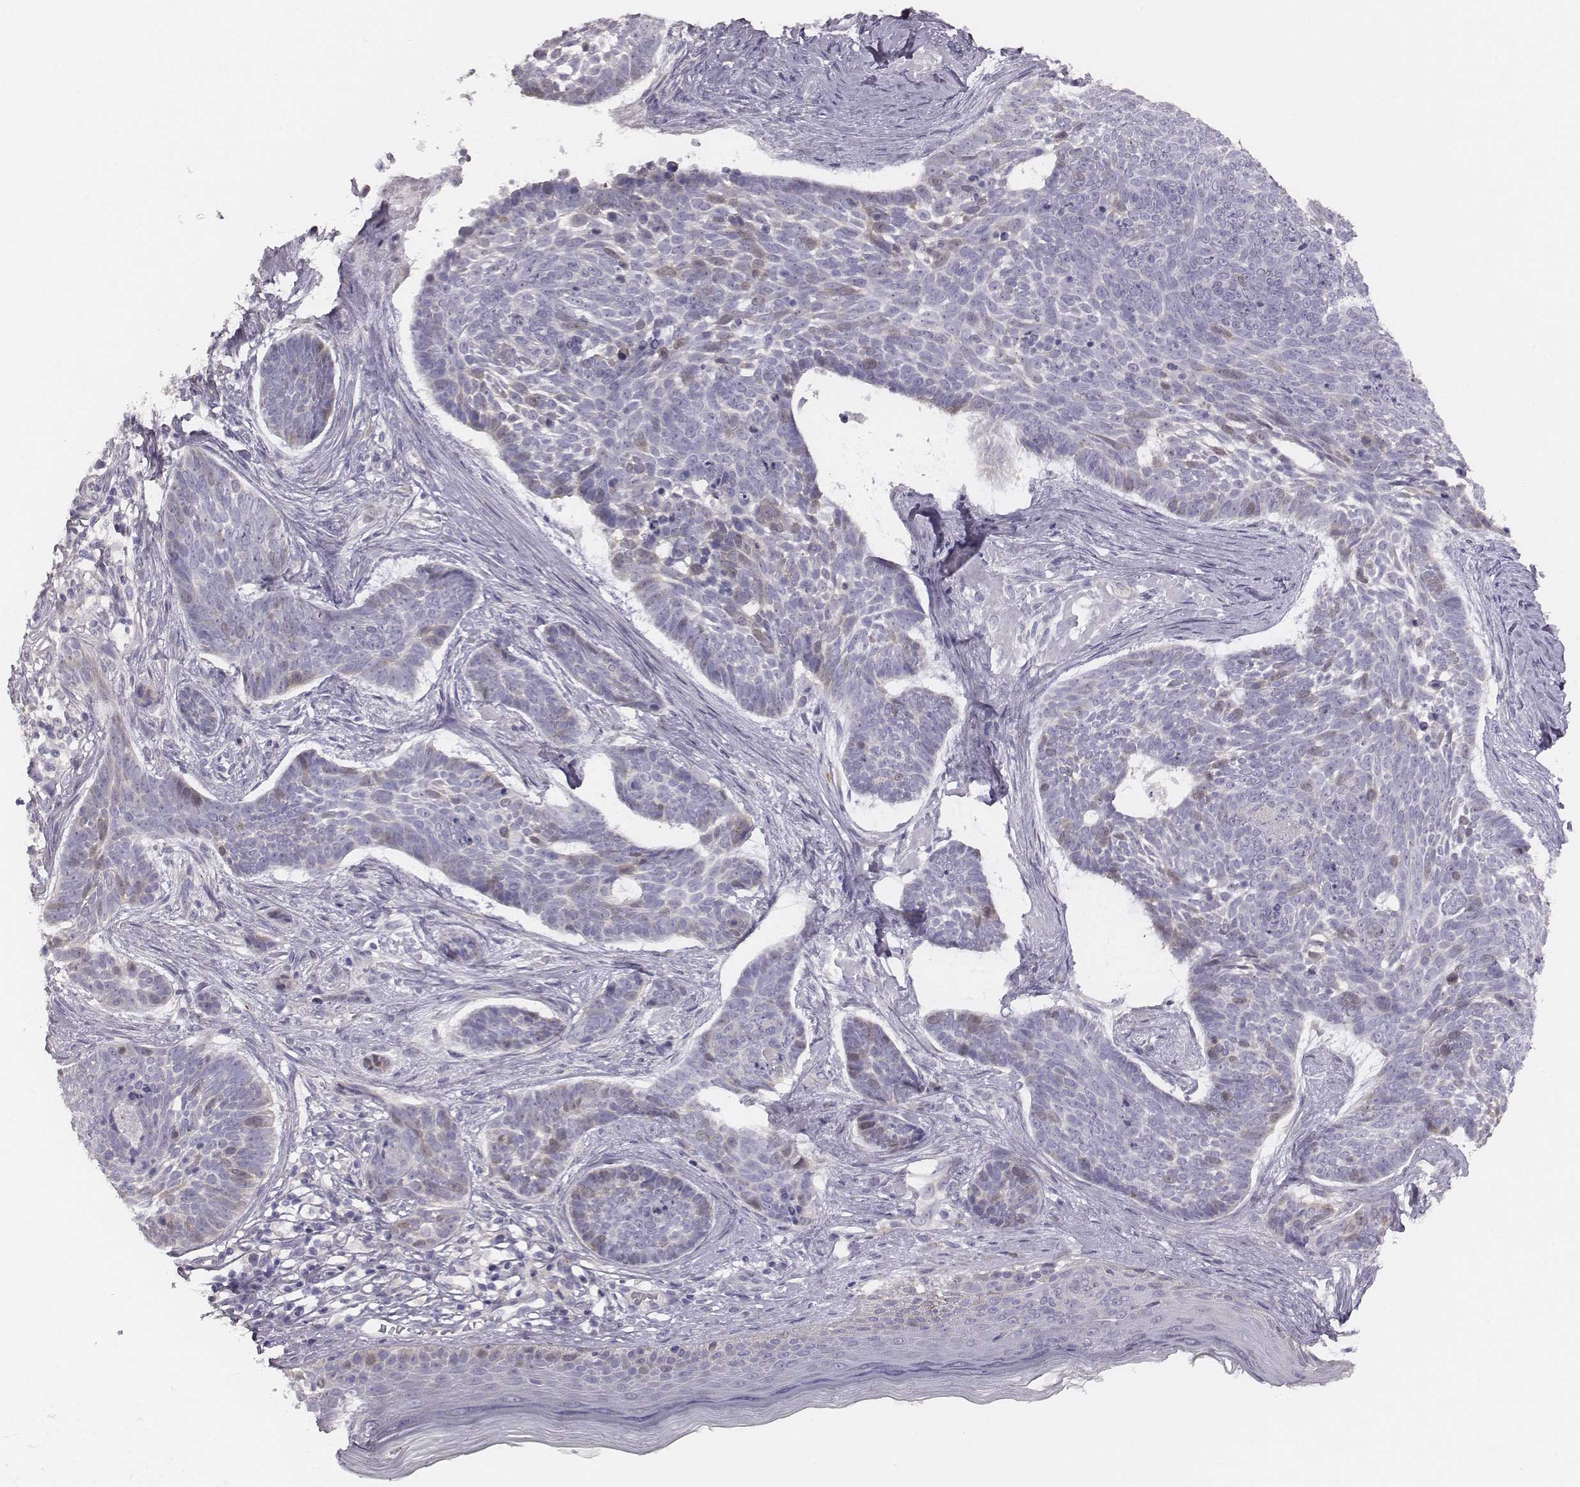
{"staining": {"intensity": "negative", "quantity": "none", "location": "none"}, "tissue": "skin cancer", "cell_type": "Tumor cells", "image_type": "cancer", "snomed": [{"axis": "morphology", "description": "Basal cell carcinoma"}, {"axis": "topography", "description": "Skin"}], "caption": "Human skin basal cell carcinoma stained for a protein using immunohistochemistry (IHC) displays no staining in tumor cells.", "gene": "PBK", "patient": {"sex": "male", "age": 85}}